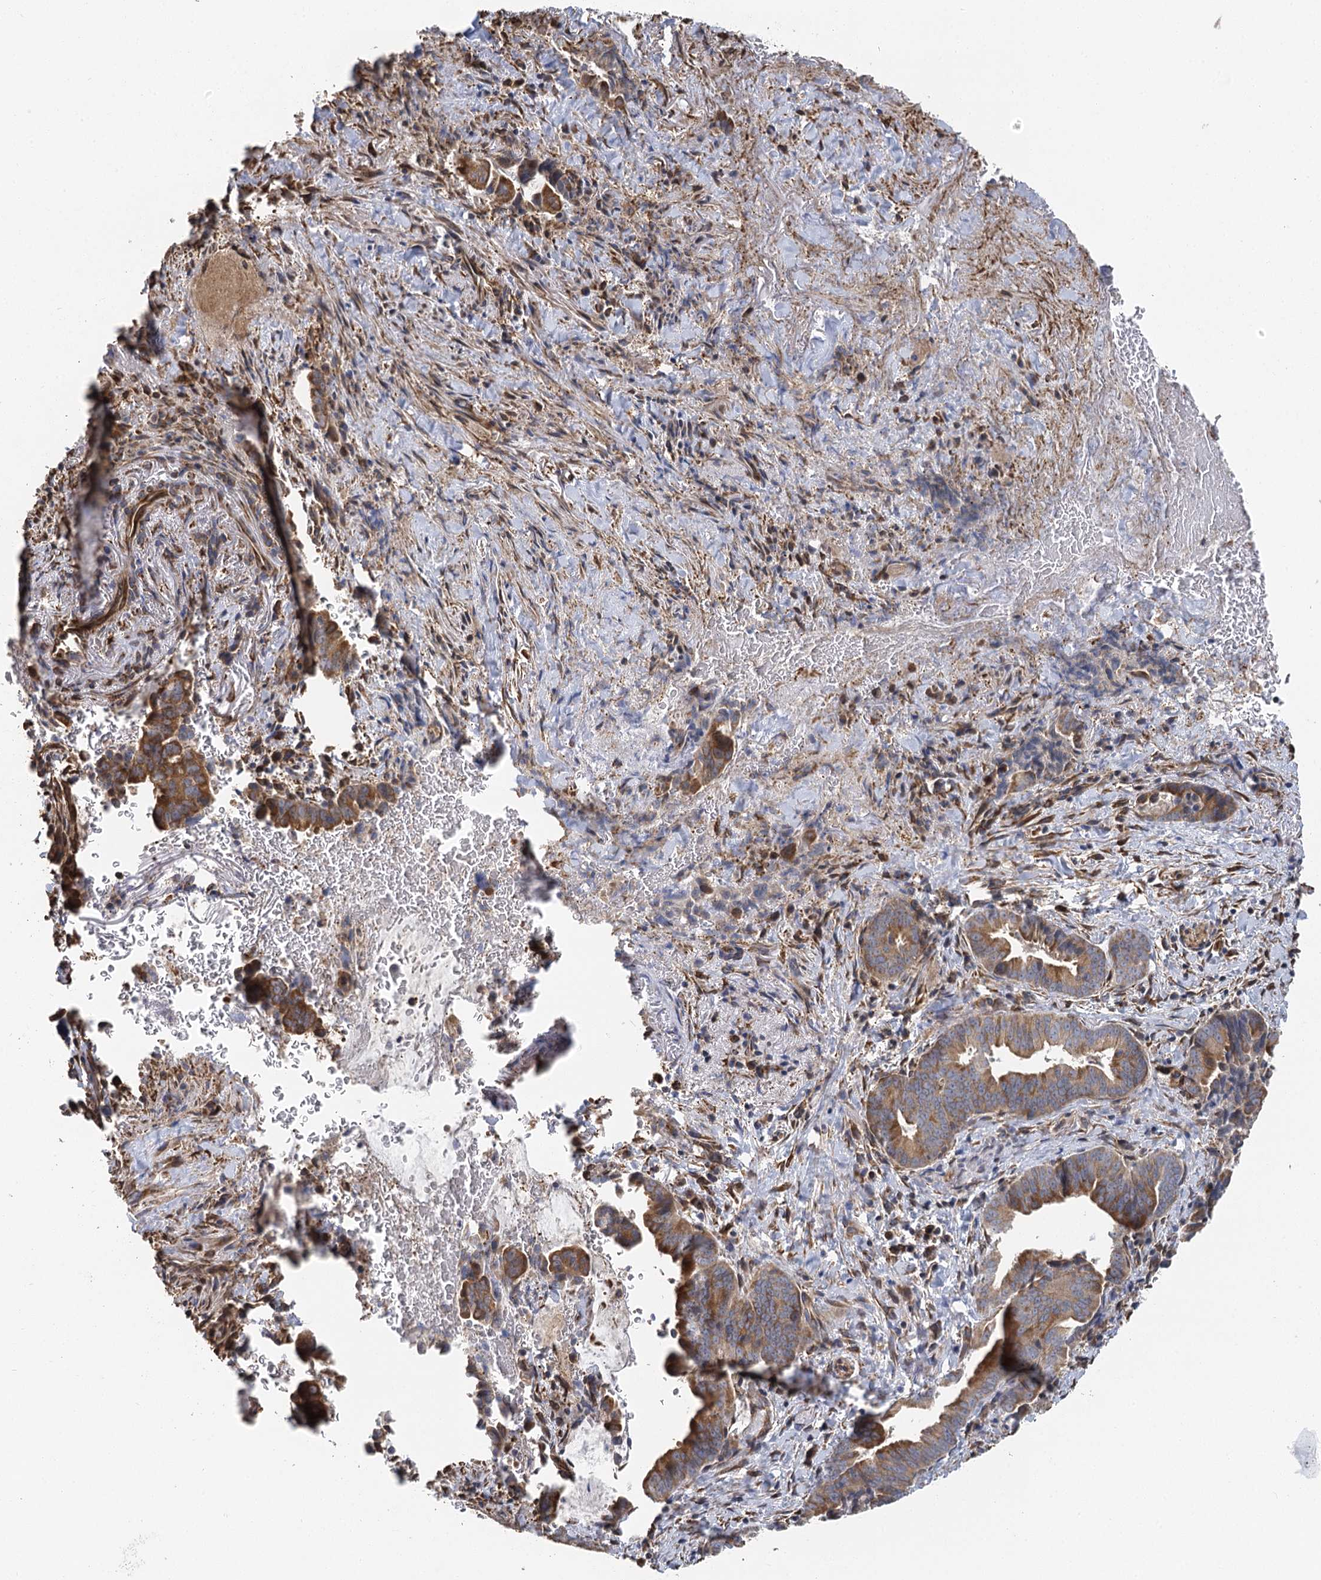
{"staining": {"intensity": "moderate", "quantity": ">75%", "location": "cytoplasmic/membranous"}, "tissue": "pancreatic cancer", "cell_type": "Tumor cells", "image_type": "cancer", "snomed": [{"axis": "morphology", "description": "Adenocarcinoma, NOS"}, {"axis": "topography", "description": "Pancreas"}], "caption": "Immunohistochemical staining of human pancreatic adenocarcinoma reveals moderate cytoplasmic/membranous protein positivity in about >75% of tumor cells.", "gene": "IL11RA", "patient": {"sex": "female", "age": 63}}